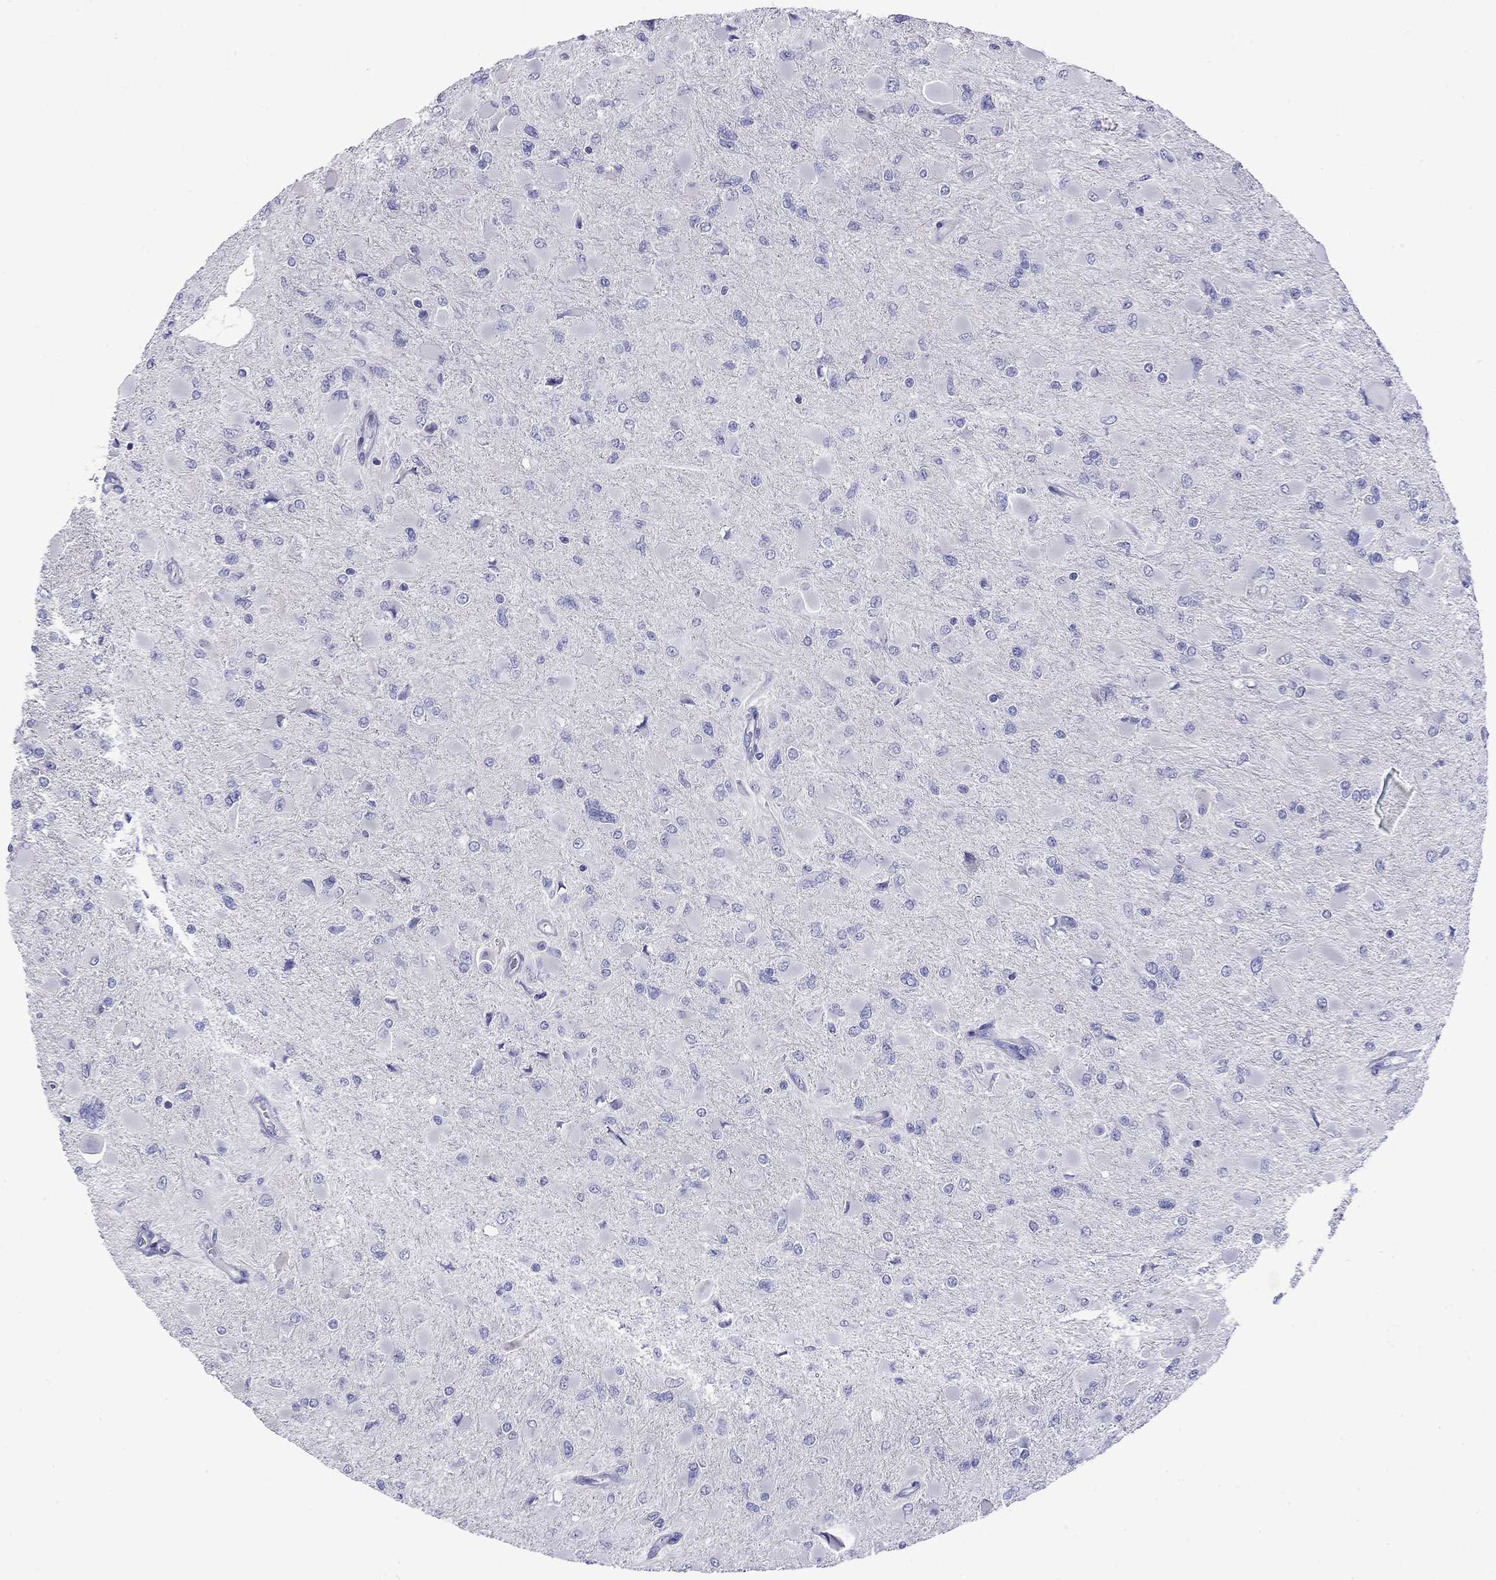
{"staining": {"intensity": "negative", "quantity": "none", "location": "none"}, "tissue": "glioma", "cell_type": "Tumor cells", "image_type": "cancer", "snomed": [{"axis": "morphology", "description": "Glioma, malignant, High grade"}, {"axis": "topography", "description": "Cerebral cortex"}], "caption": "Immunohistochemical staining of malignant glioma (high-grade) reveals no significant staining in tumor cells.", "gene": "GNAT3", "patient": {"sex": "female", "age": 36}}